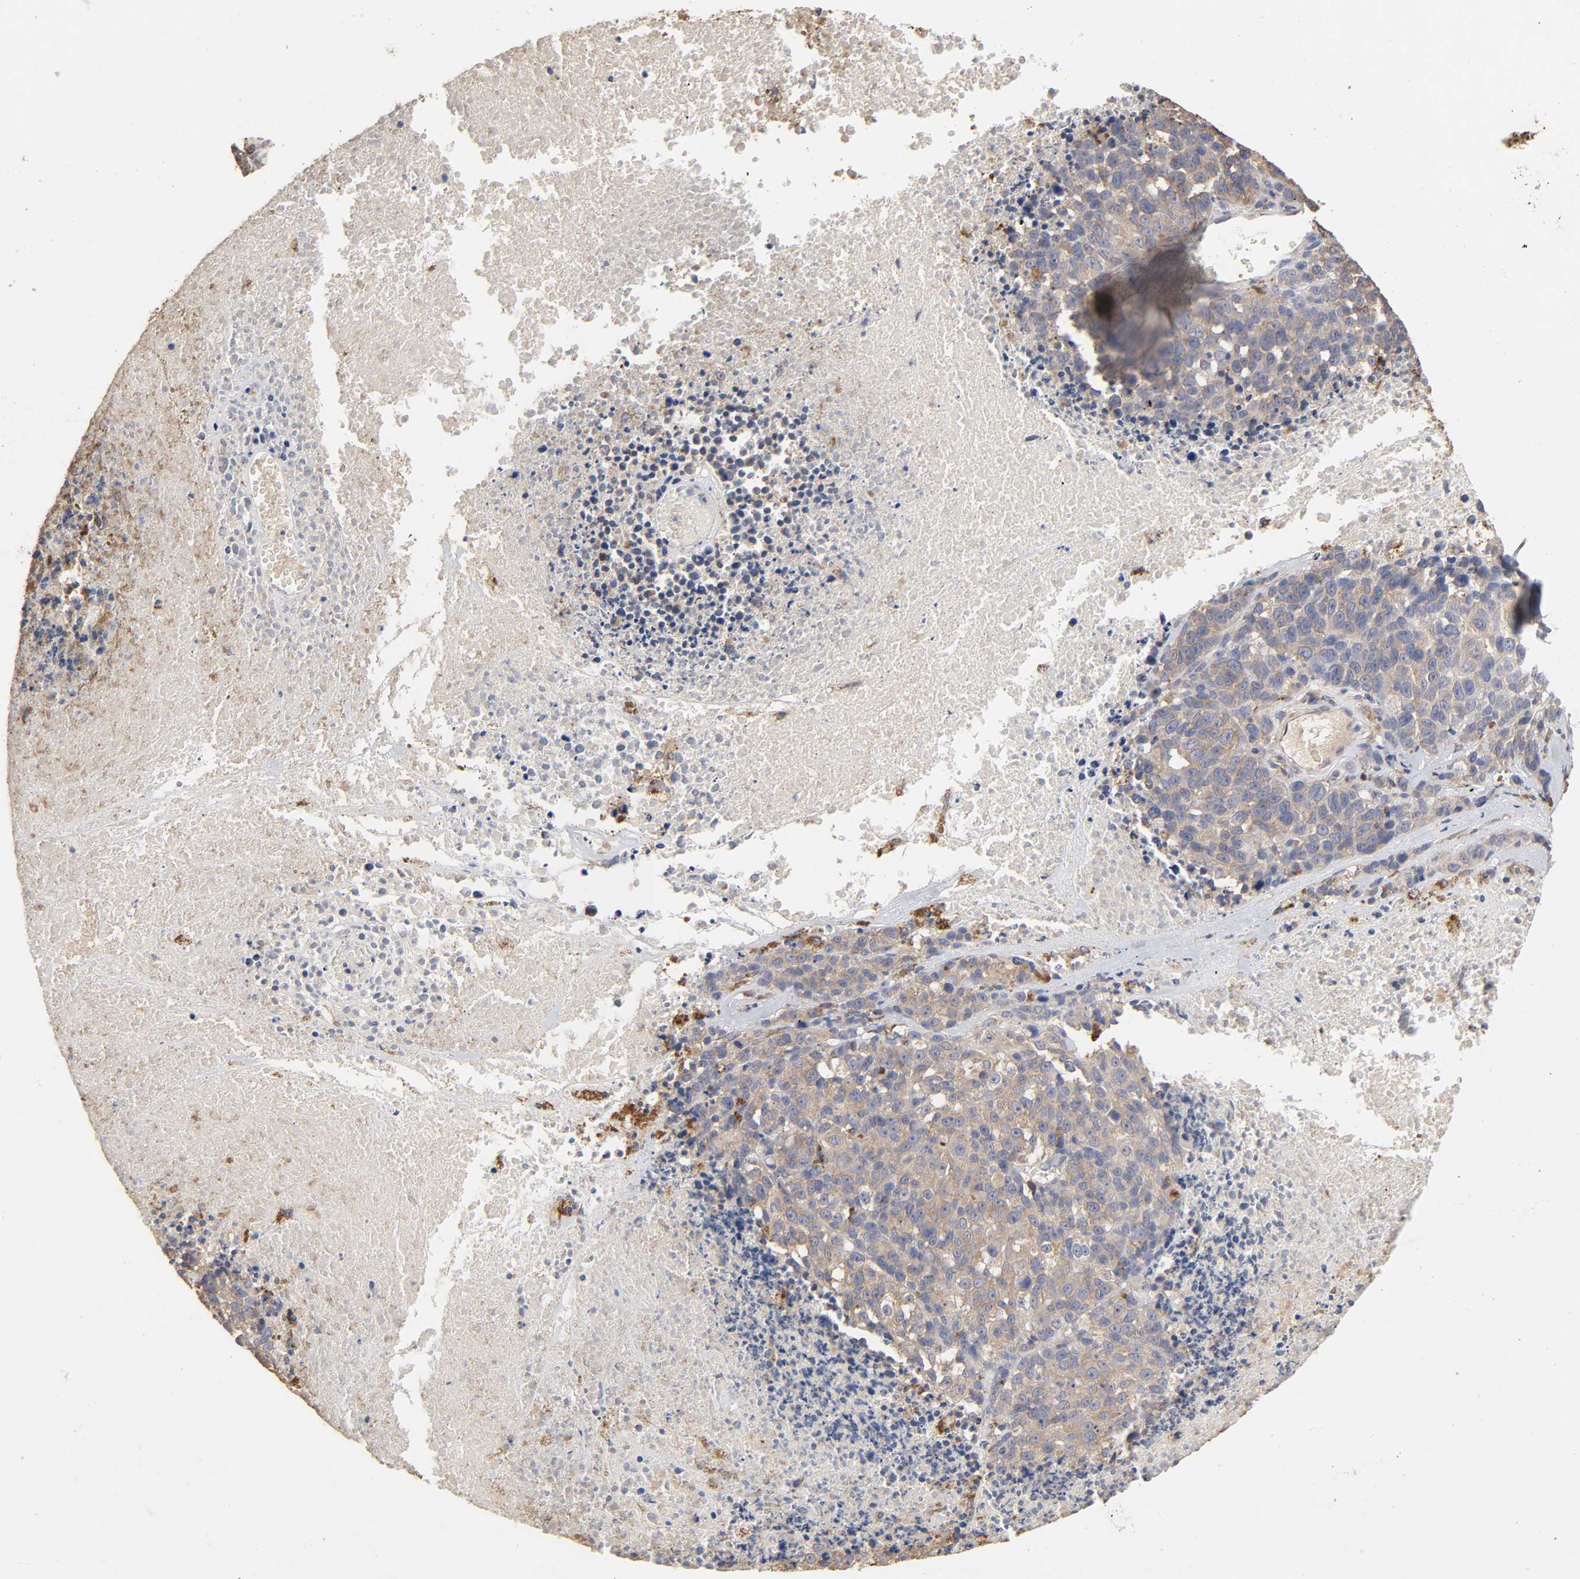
{"staining": {"intensity": "weak", "quantity": ">75%", "location": "cytoplasmic/membranous"}, "tissue": "melanoma", "cell_type": "Tumor cells", "image_type": "cancer", "snomed": [{"axis": "morphology", "description": "Malignant melanoma, Metastatic site"}, {"axis": "topography", "description": "Cerebral cortex"}], "caption": "Human melanoma stained for a protein (brown) demonstrates weak cytoplasmic/membranous positive positivity in about >75% of tumor cells.", "gene": "EIF4G2", "patient": {"sex": "female", "age": 52}}